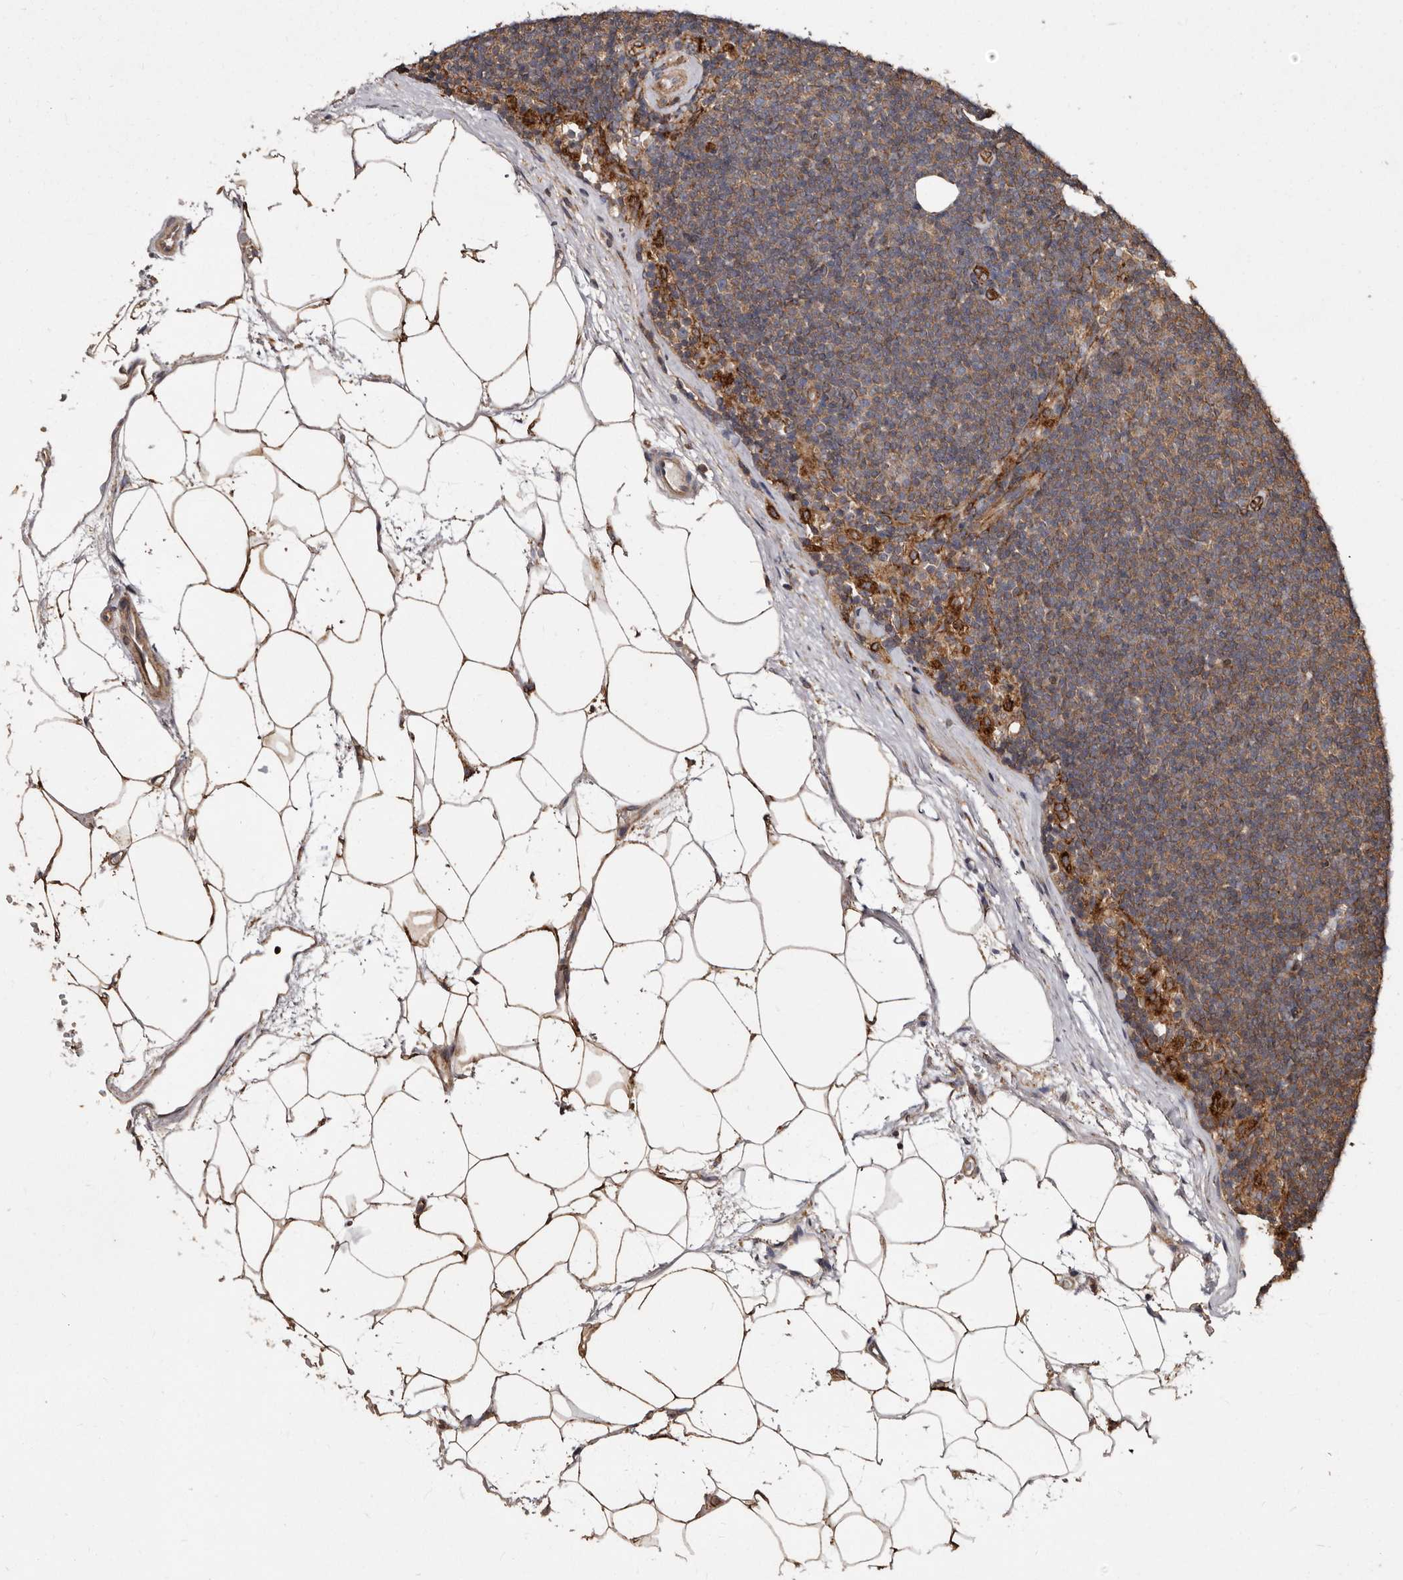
{"staining": {"intensity": "moderate", "quantity": ">75%", "location": "cytoplasmic/membranous"}, "tissue": "lymphoma", "cell_type": "Tumor cells", "image_type": "cancer", "snomed": [{"axis": "morphology", "description": "Malignant lymphoma, non-Hodgkin's type, Low grade"}, {"axis": "topography", "description": "Lymph node"}], "caption": "Approximately >75% of tumor cells in malignant lymphoma, non-Hodgkin's type (low-grade) display moderate cytoplasmic/membranous protein staining as visualized by brown immunohistochemical staining.", "gene": "FLAD1", "patient": {"sex": "female", "age": 53}}